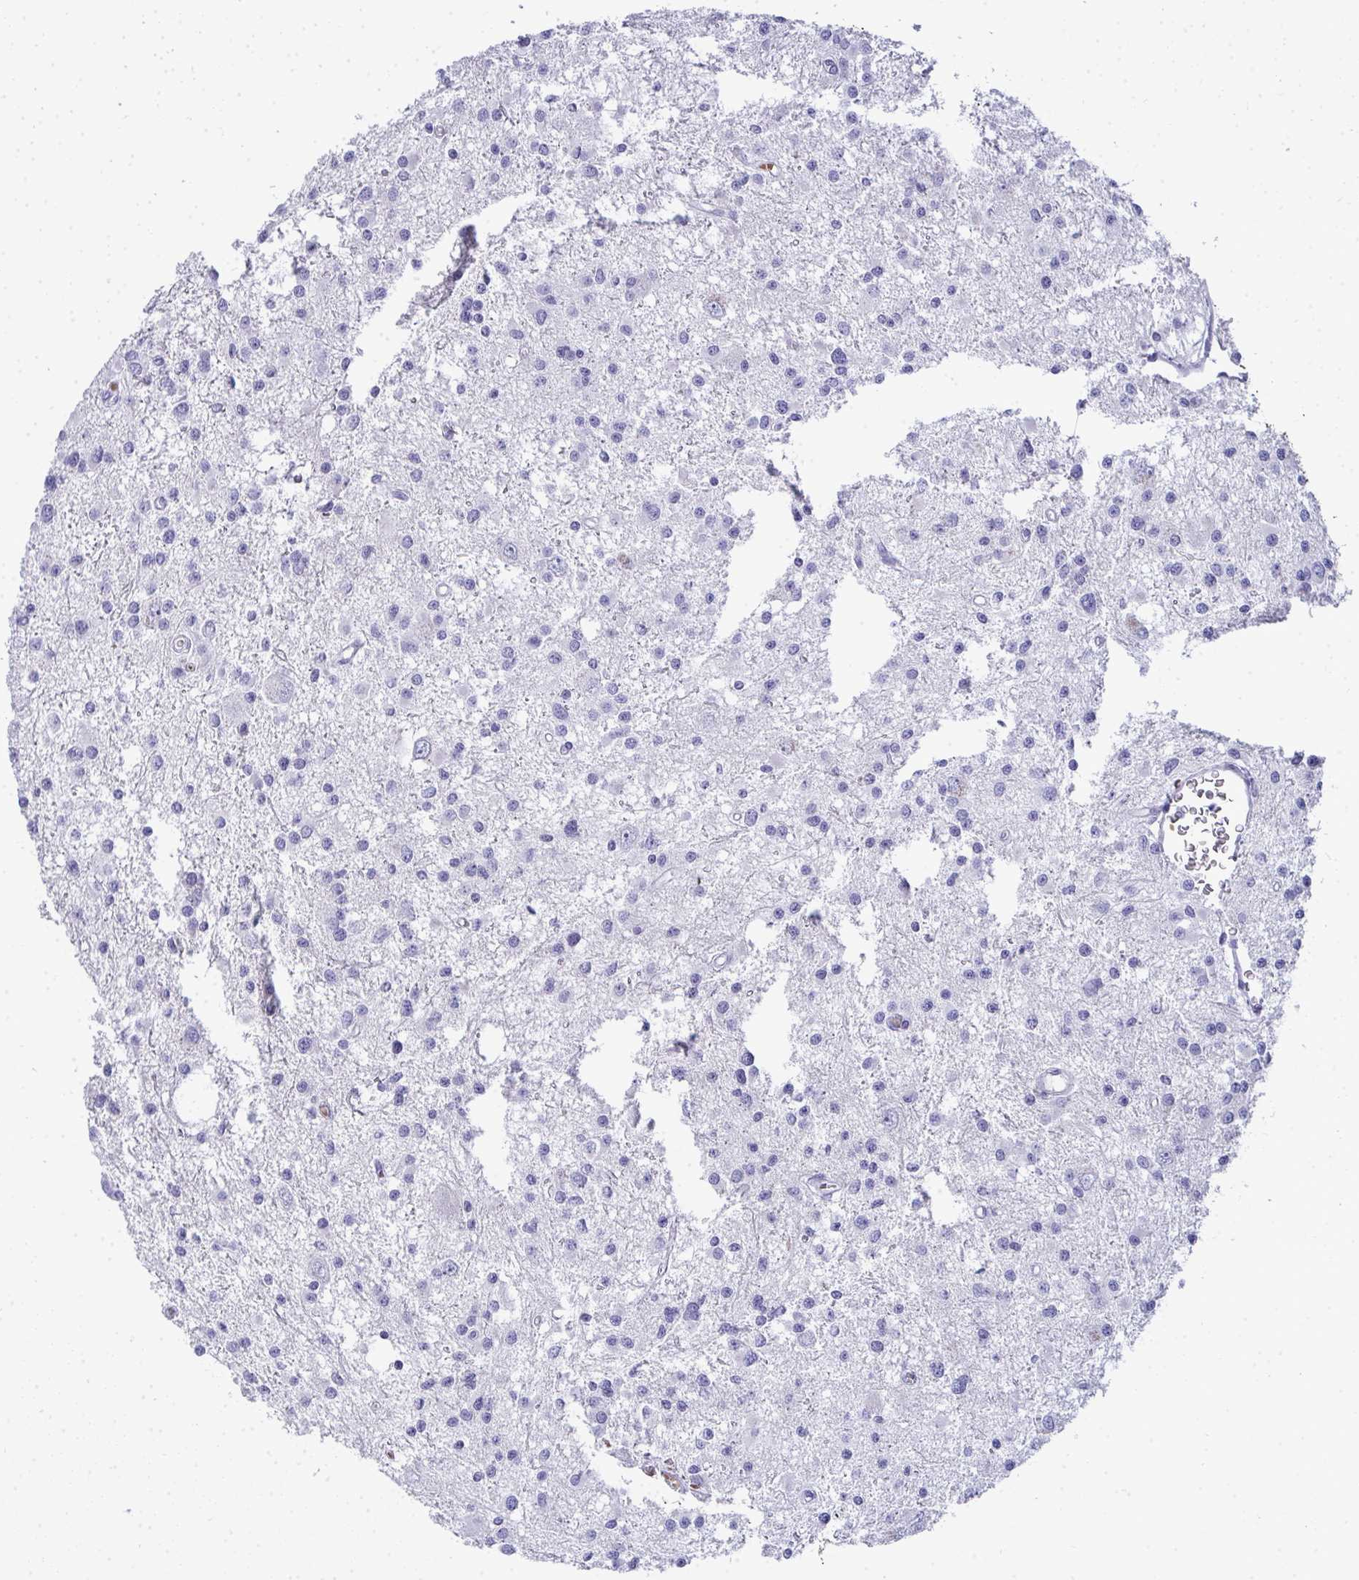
{"staining": {"intensity": "negative", "quantity": "none", "location": "none"}, "tissue": "glioma", "cell_type": "Tumor cells", "image_type": "cancer", "snomed": [{"axis": "morphology", "description": "Glioma, malignant, High grade"}, {"axis": "topography", "description": "Brain"}], "caption": "Micrograph shows no protein positivity in tumor cells of high-grade glioma (malignant) tissue. Nuclei are stained in blue.", "gene": "ZNF182", "patient": {"sex": "male", "age": 54}}